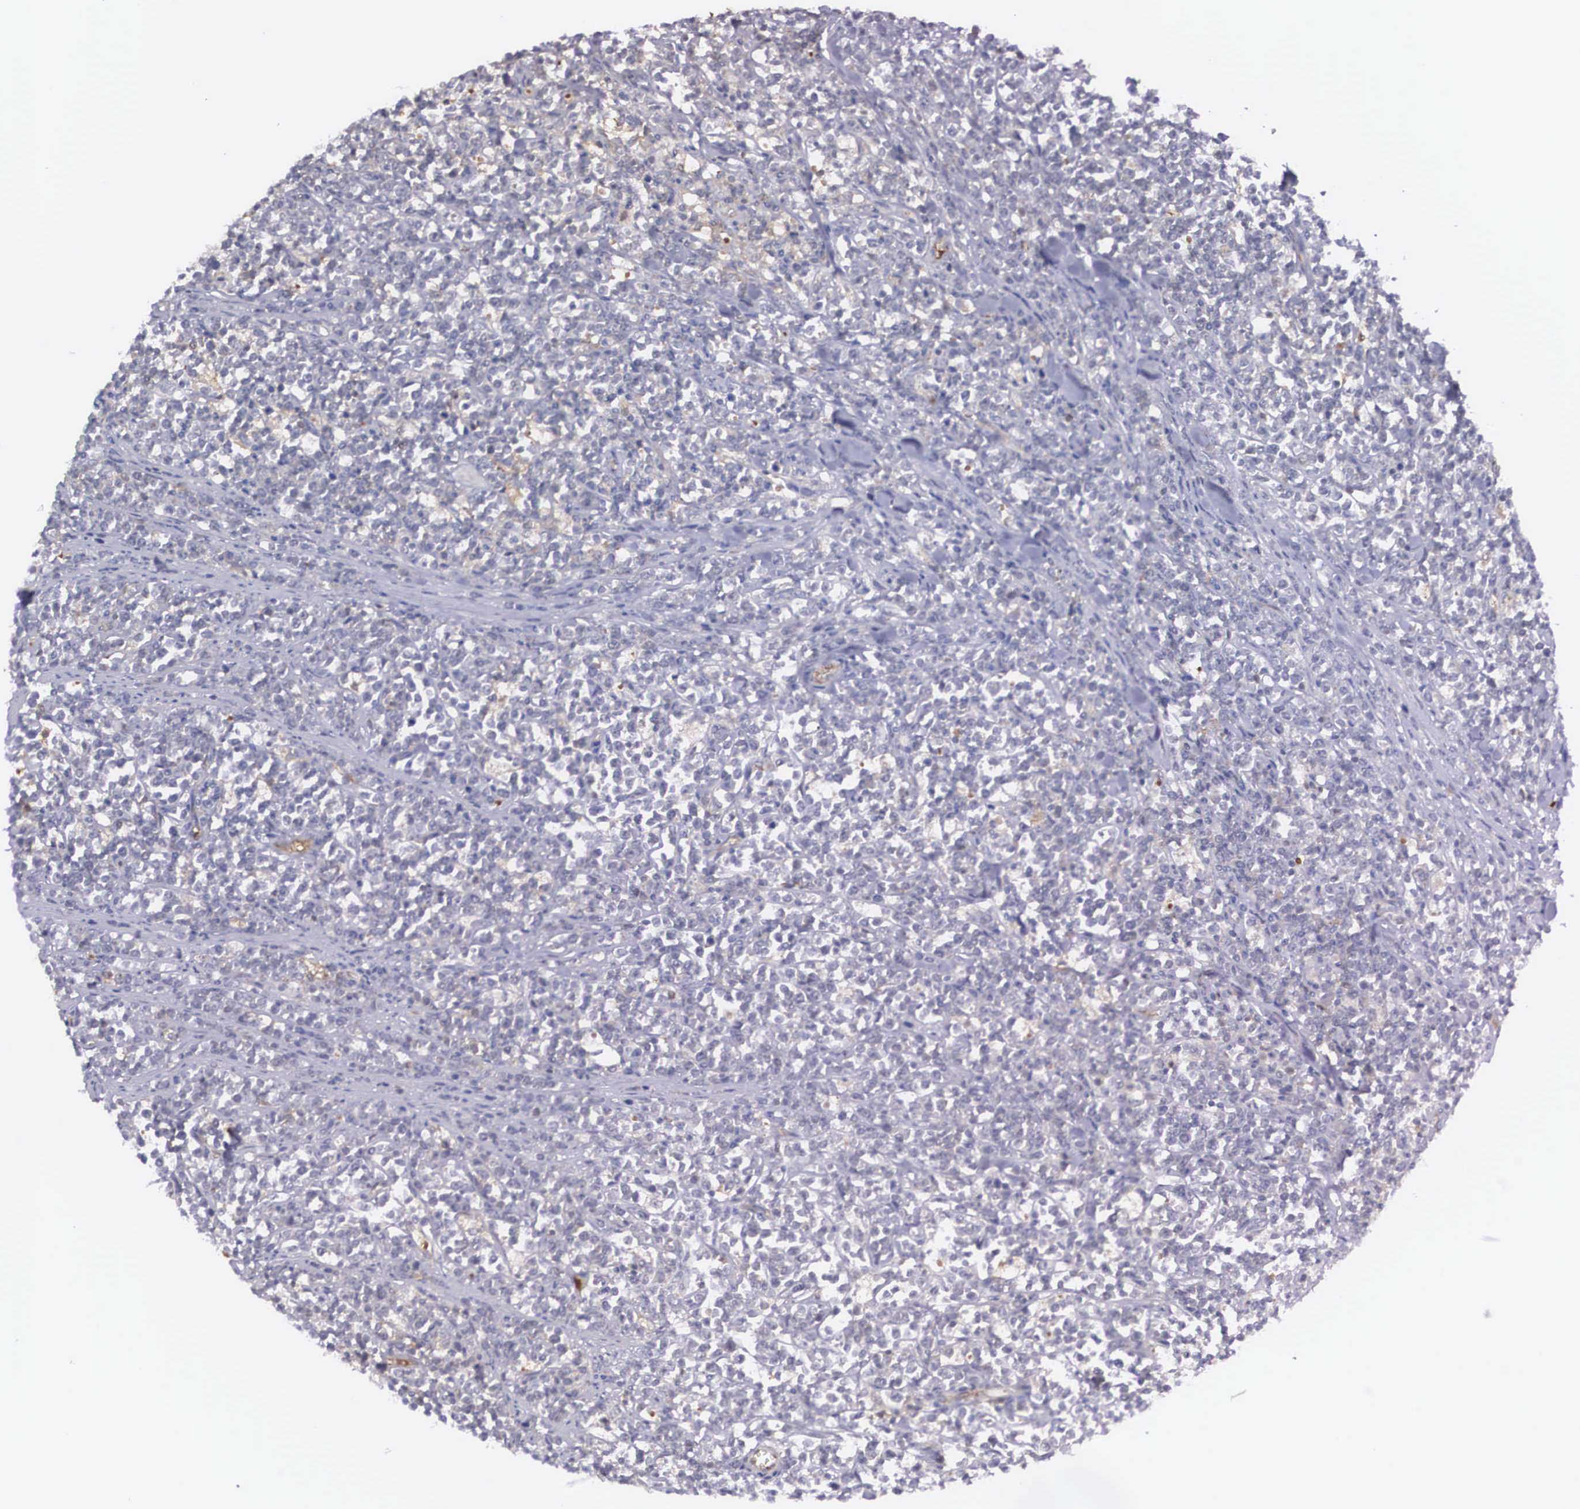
{"staining": {"intensity": "negative", "quantity": "none", "location": "none"}, "tissue": "lymphoma", "cell_type": "Tumor cells", "image_type": "cancer", "snomed": [{"axis": "morphology", "description": "Malignant lymphoma, non-Hodgkin's type, High grade"}, {"axis": "topography", "description": "Small intestine"}, {"axis": "topography", "description": "Colon"}], "caption": "High magnification brightfield microscopy of lymphoma stained with DAB (brown) and counterstained with hematoxylin (blue): tumor cells show no significant positivity.", "gene": "RBPJ", "patient": {"sex": "male", "age": 8}}